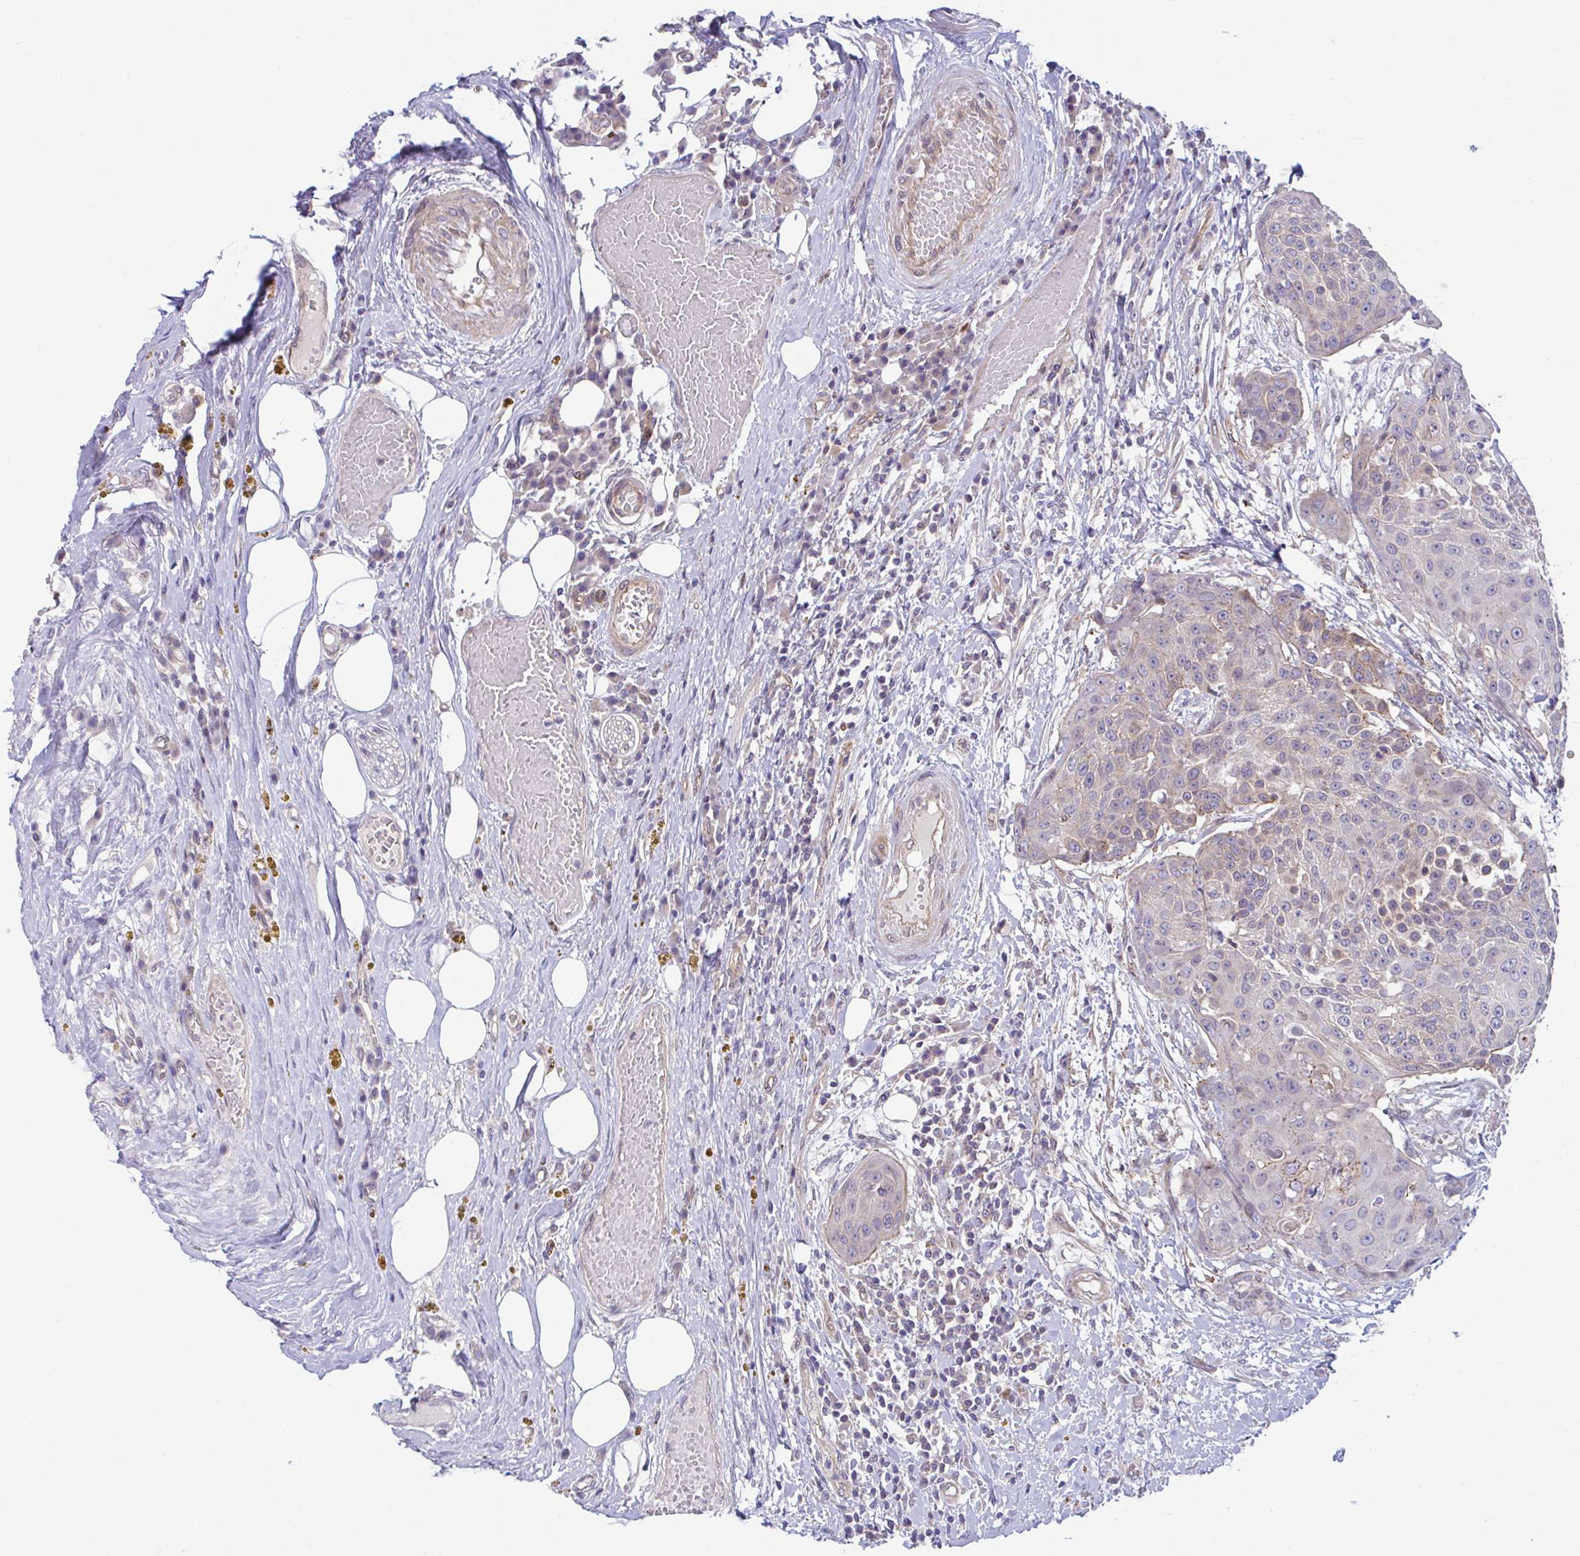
{"staining": {"intensity": "weak", "quantity": "<25%", "location": "cytoplasmic/membranous"}, "tissue": "urothelial cancer", "cell_type": "Tumor cells", "image_type": "cancer", "snomed": [{"axis": "morphology", "description": "Urothelial carcinoma, High grade"}, {"axis": "topography", "description": "Urinary bladder"}], "caption": "A histopathology image of urothelial carcinoma (high-grade) stained for a protein displays no brown staining in tumor cells.", "gene": "ZBED3", "patient": {"sex": "female", "age": 63}}